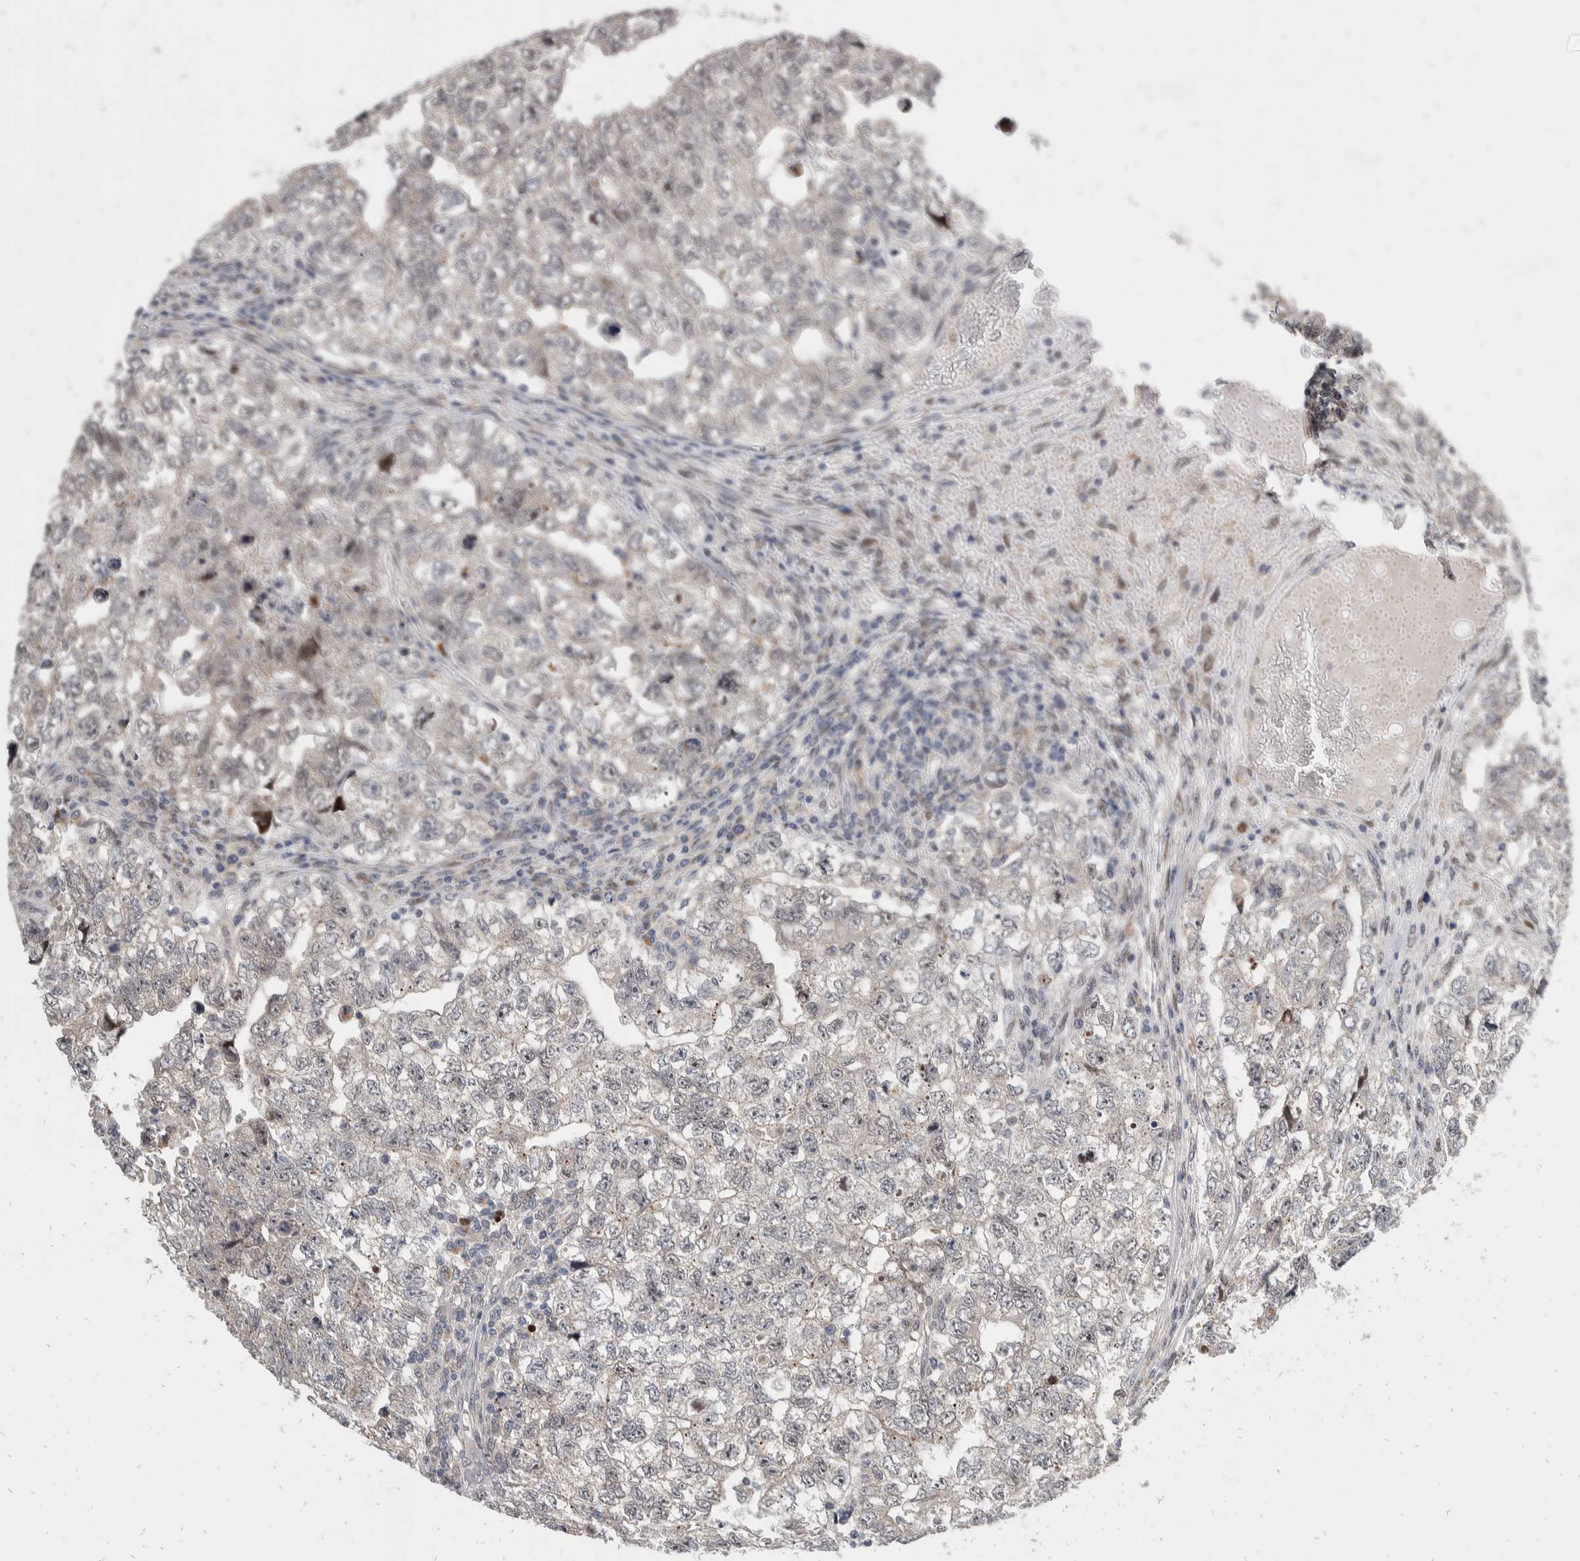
{"staining": {"intensity": "weak", "quantity": "<25%", "location": "nuclear"}, "tissue": "testis cancer", "cell_type": "Tumor cells", "image_type": "cancer", "snomed": [{"axis": "morphology", "description": "Carcinoma, Embryonal, NOS"}, {"axis": "topography", "description": "Testis"}], "caption": "Testis cancer was stained to show a protein in brown. There is no significant positivity in tumor cells.", "gene": "ZNF703", "patient": {"sex": "male", "age": 36}}